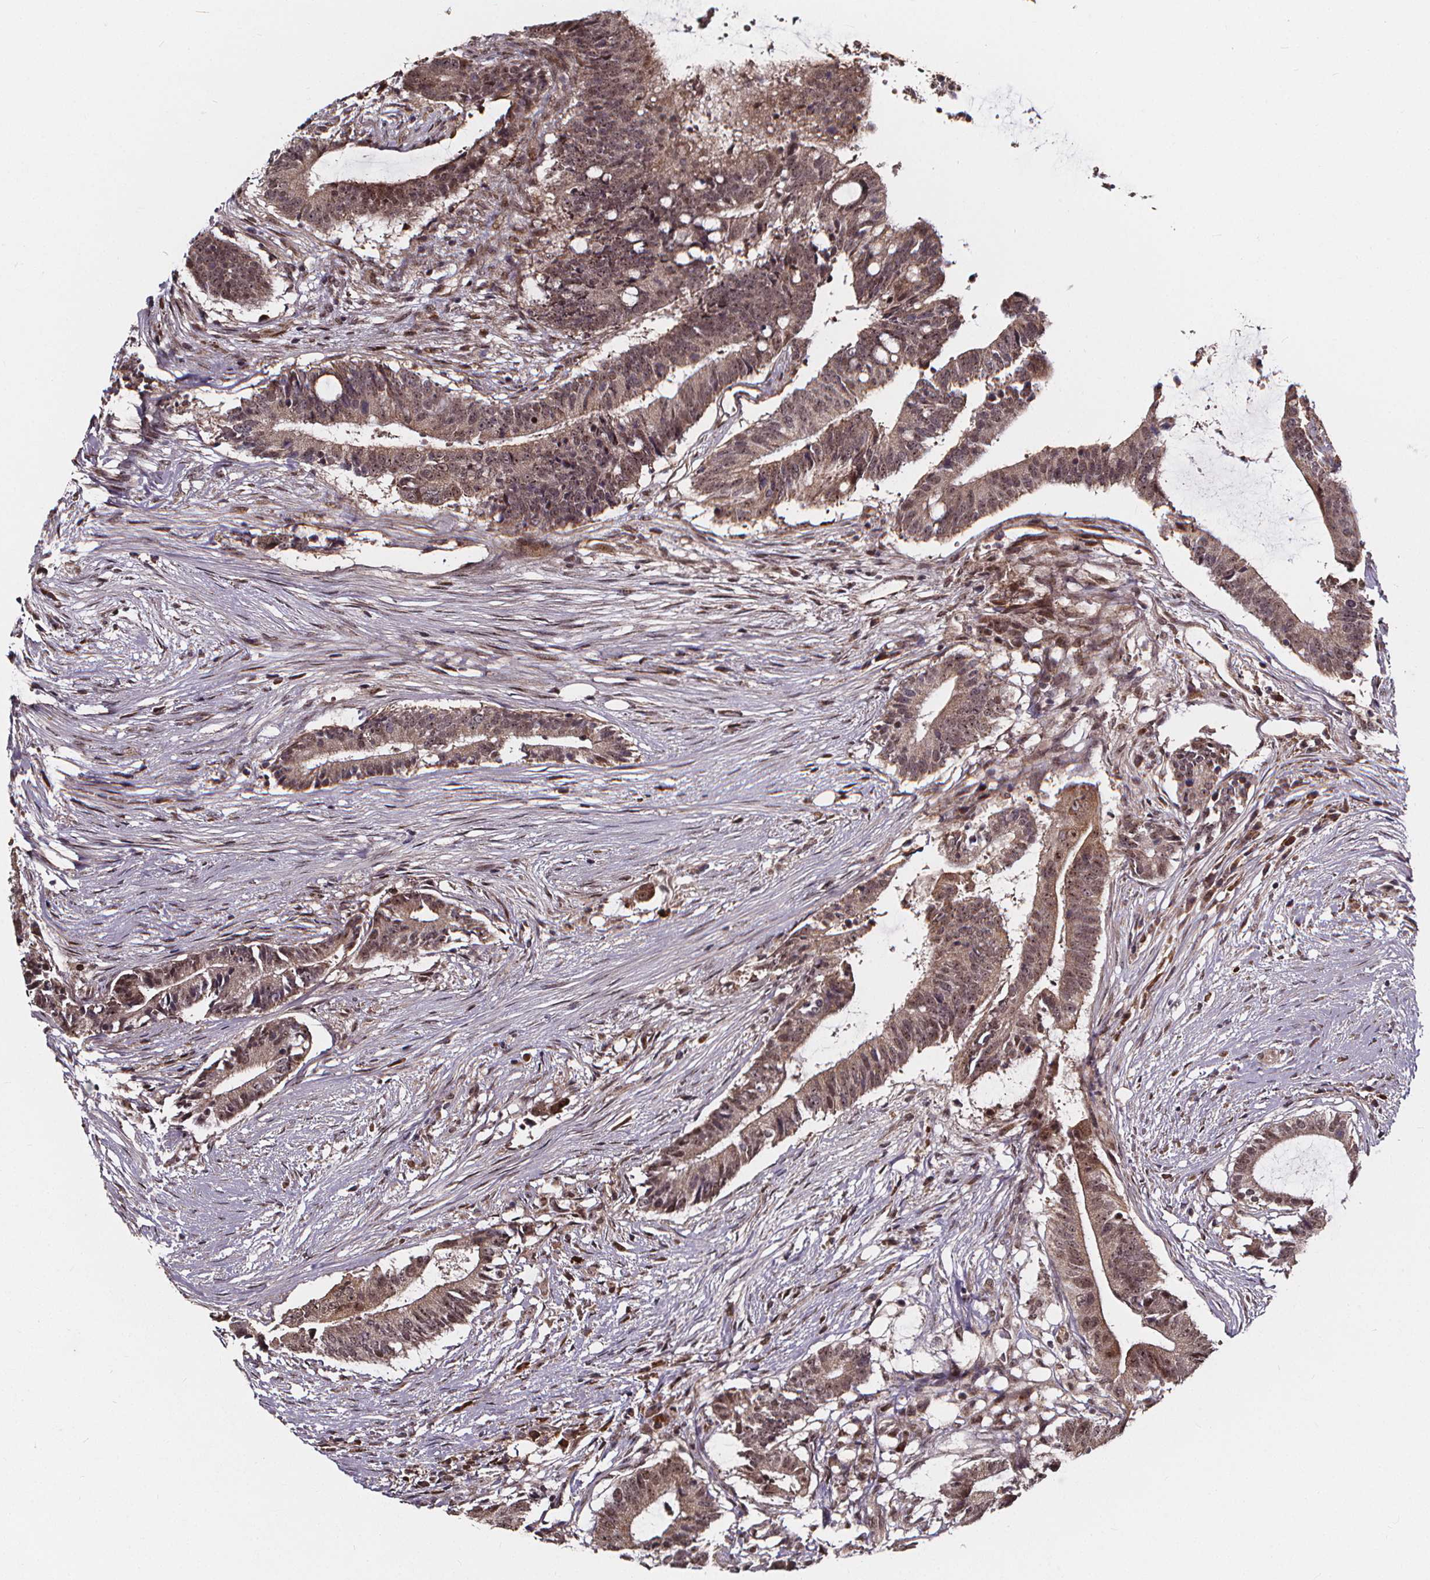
{"staining": {"intensity": "weak", "quantity": ">75%", "location": "cytoplasmic/membranous,nuclear"}, "tissue": "colorectal cancer", "cell_type": "Tumor cells", "image_type": "cancer", "snomed": [{"axis": "morphology", "description": "Adenocarcinoma, NOS"}, {"axis": "topography", "description": "Colon"}], "caption": "Human colorectal cancer stained with a protein marker shows weak staining in tumor cells.", "gene": "DDIT3", "patient": {"sex": "female", "age": 43}}